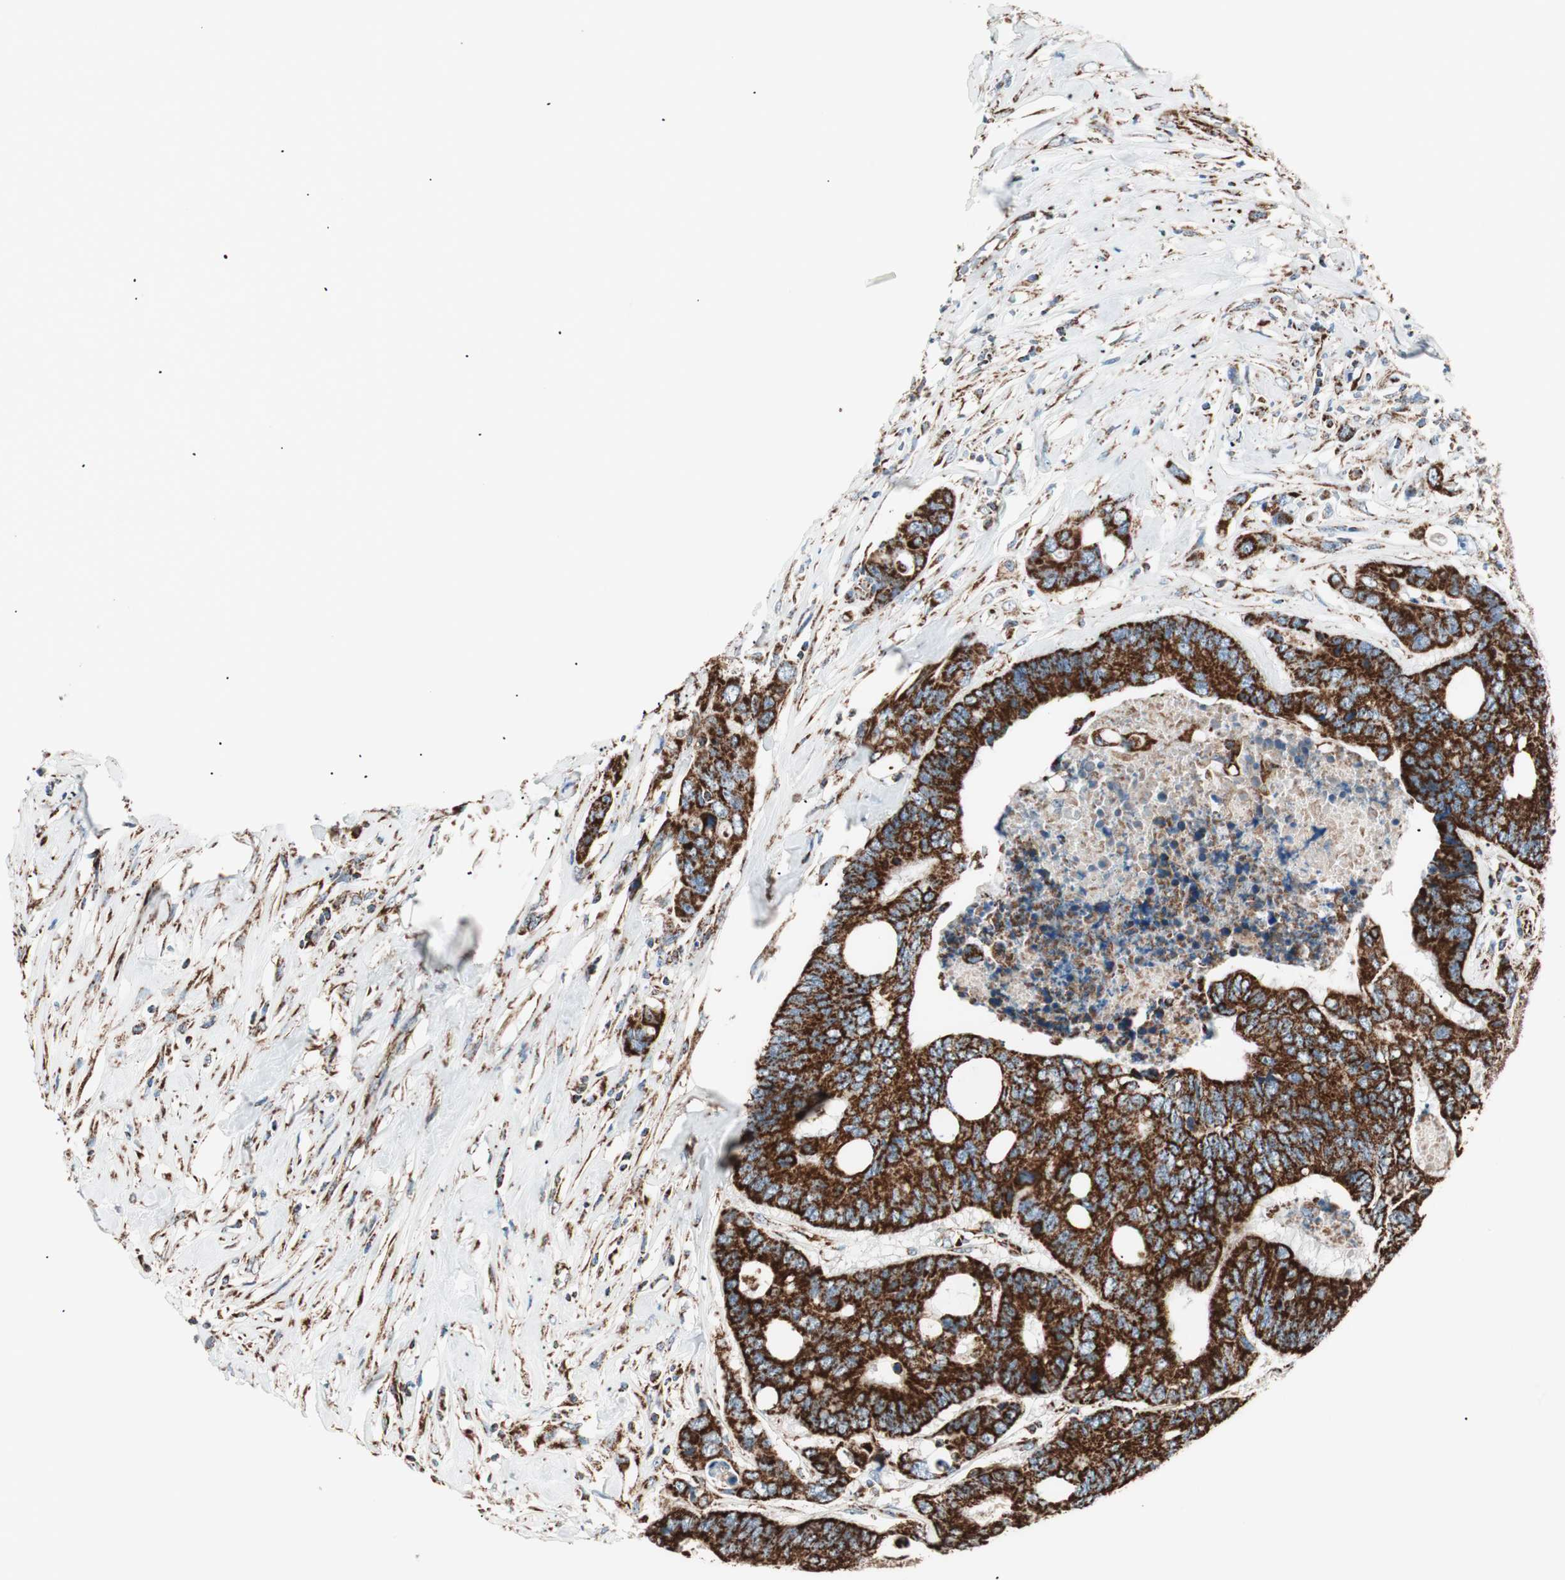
{"staining": {"intensity": "strong", "quantity": ">75%", "location": "cytoplasmic/membranous"}, "tissue": "colorectal cancer", "cell_type": "Tumor cells", "image_type": "cancer", "snomed": [{"axis": "morphology", "description": "Adenocarcinoma, NOS"}, {"axis": "topography", "description": "Rectum"}], "caption": "DAB immunohistochemical staining of colorectal adenocarcinoma shows strong cytoplasmic/membranous protein positivity in about >75% of tumor cells.", "gene": "TOMM22", "patient": {"sex": "male", "age": 55}}